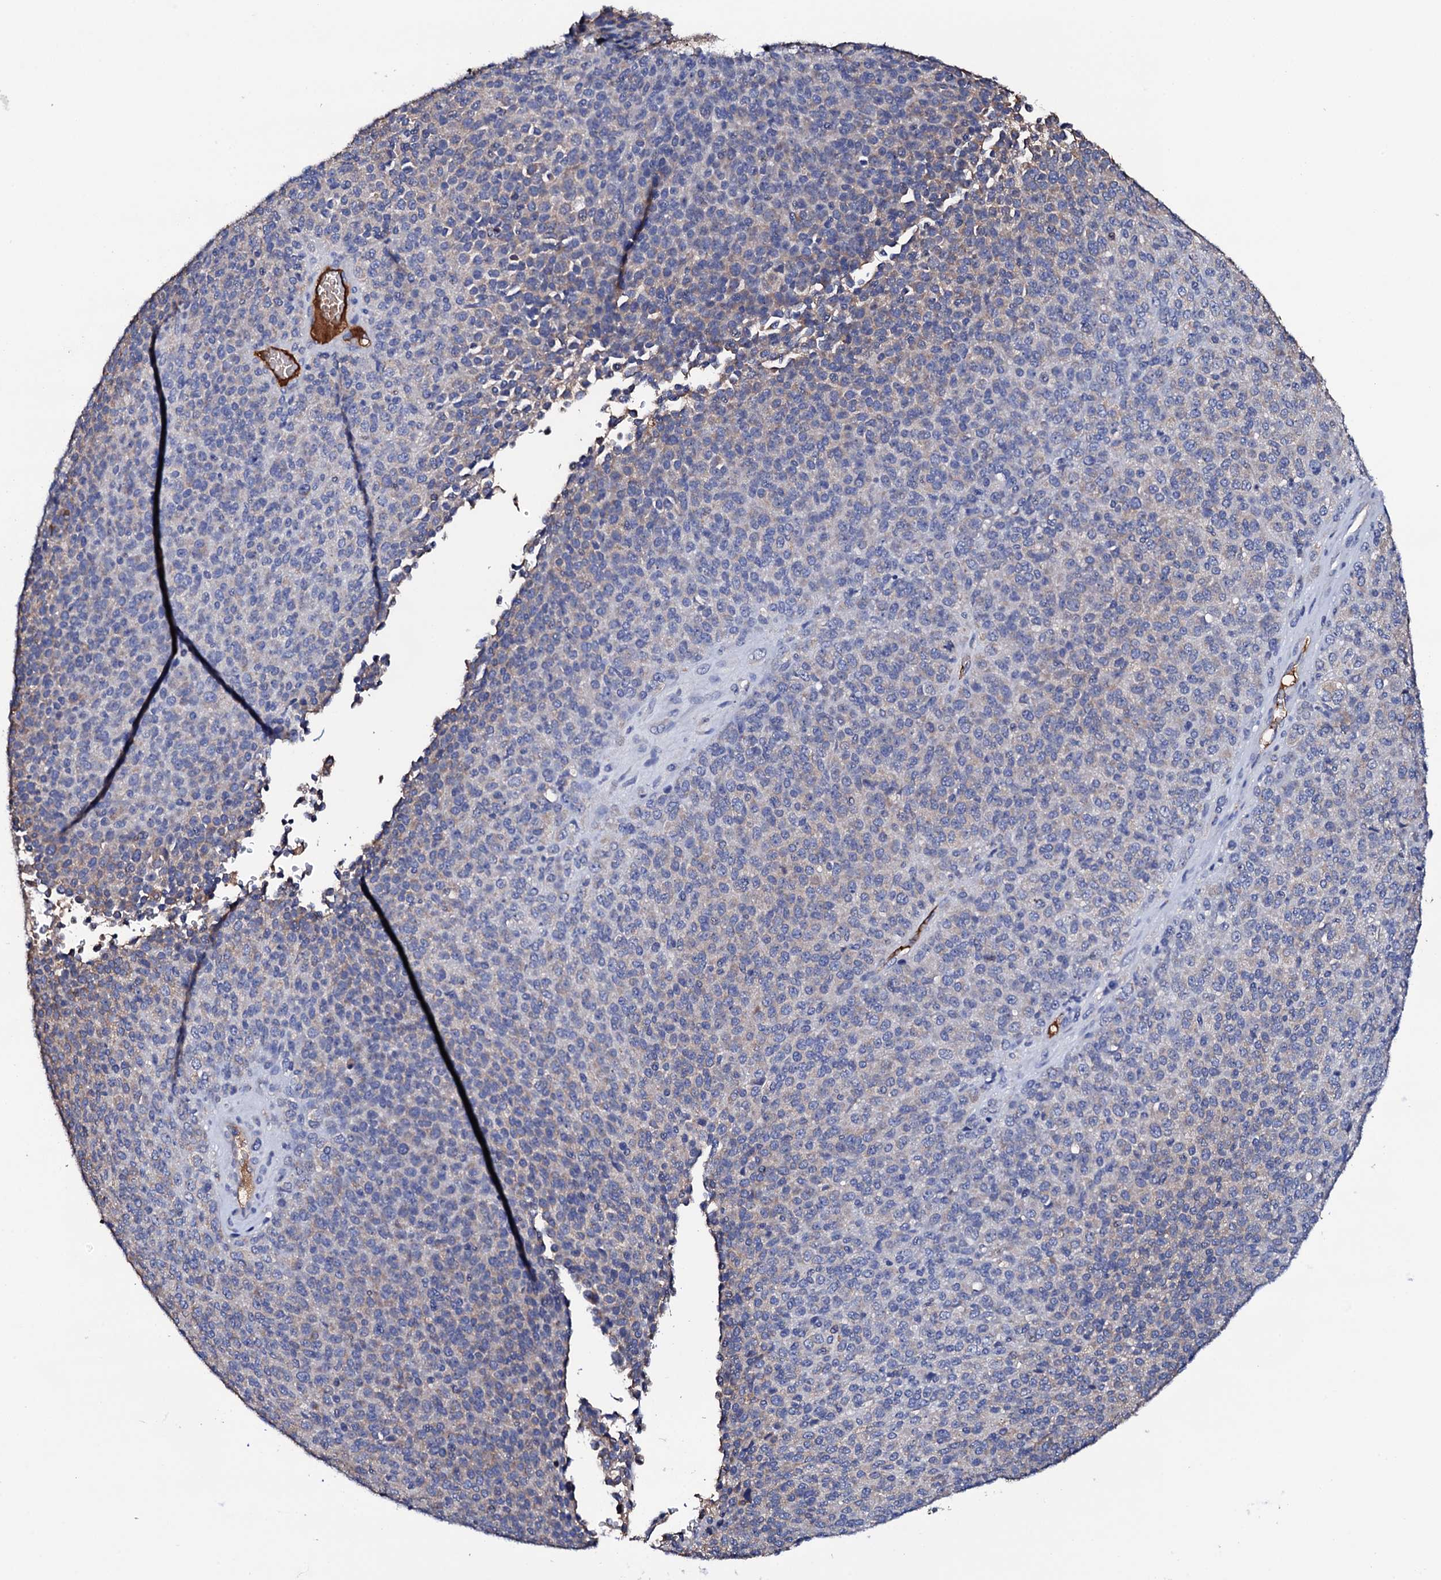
{"staining": {"intensity": "negative", "quantity": "none", "location": "none"}, "tissue": "melanoma", "cell_type": "Tumor cells", "image_type": "cancer", "snomed": [{"axis": "morphology", "description": "Malignant melanoma, Metastatic site"}, {"axis": "topography", "description": "Brain"}], "caption": "The image exhibits no staining of tumor cells in melanoma. (IHC, brightfield microscopy, high magnification).", "gene": "TCAF2", "patient": {"sex": "female", "age": 56}}